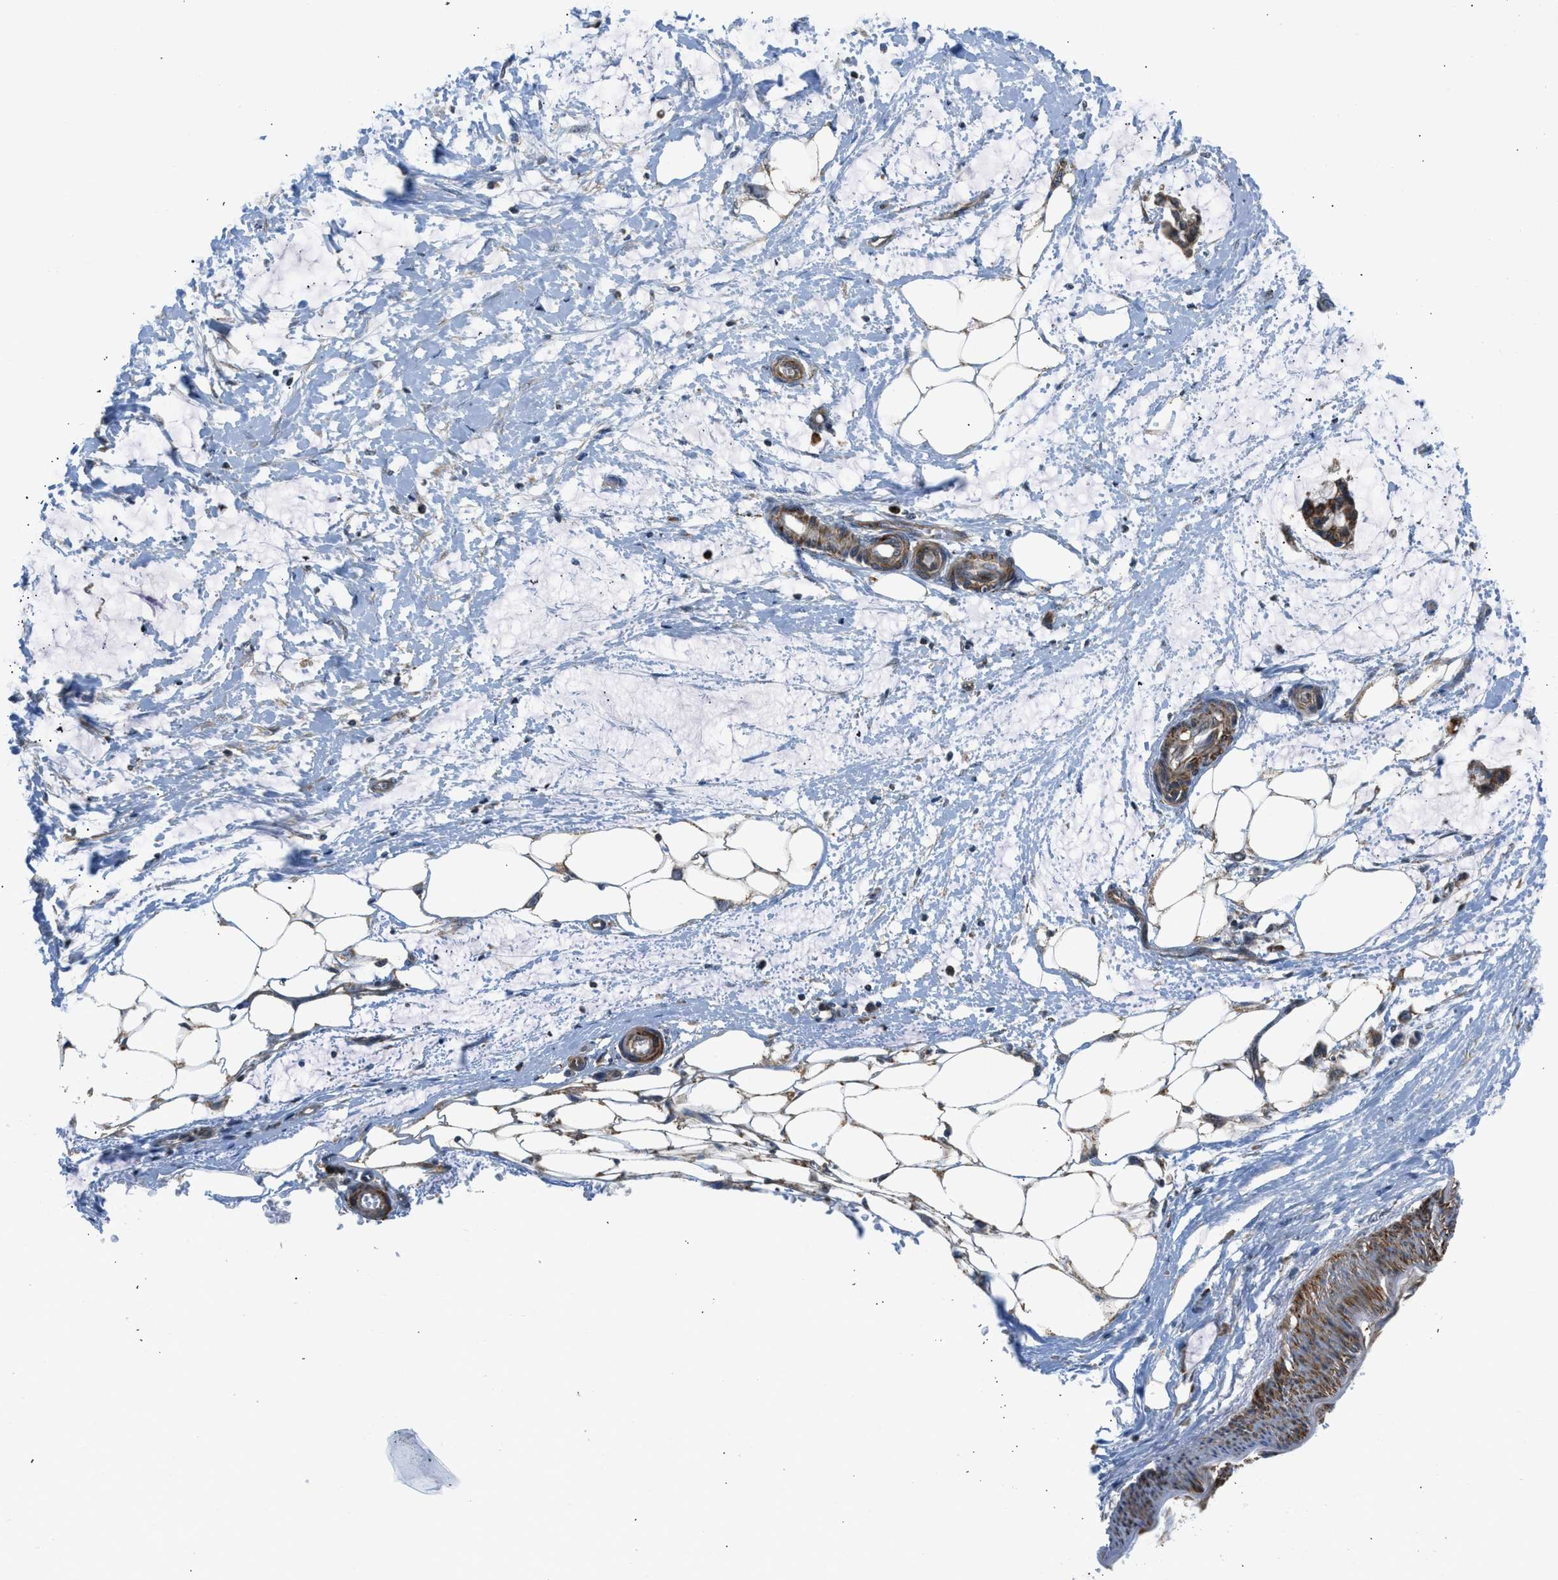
{"staining": {"intensity": "moderate", "quantity": "25%-75%", "location": "cytoplasmic/membranous"}, "tissue": "adipose tissue", "cell_type": "Adipocytes", "image_type": "normal", "snomed": [{"axis": "morphology", "description": "Normal tissue, NOS"}, {"axis": "morphology", "description": "Adenocarcinoma, NOS"}, {"axis": "topography", "description": "Colon"}, {"axis": "topography", "description": "Peripheral nerve tissue"}], "caption": "Immunohistochemical staining of benign adipose tissue shows moderate cytoplasmic/membranous protein expression in about 25%-75% of adipocytes.", "gene": "SESN2", "patient": {"sex": "male", "age": 14}}